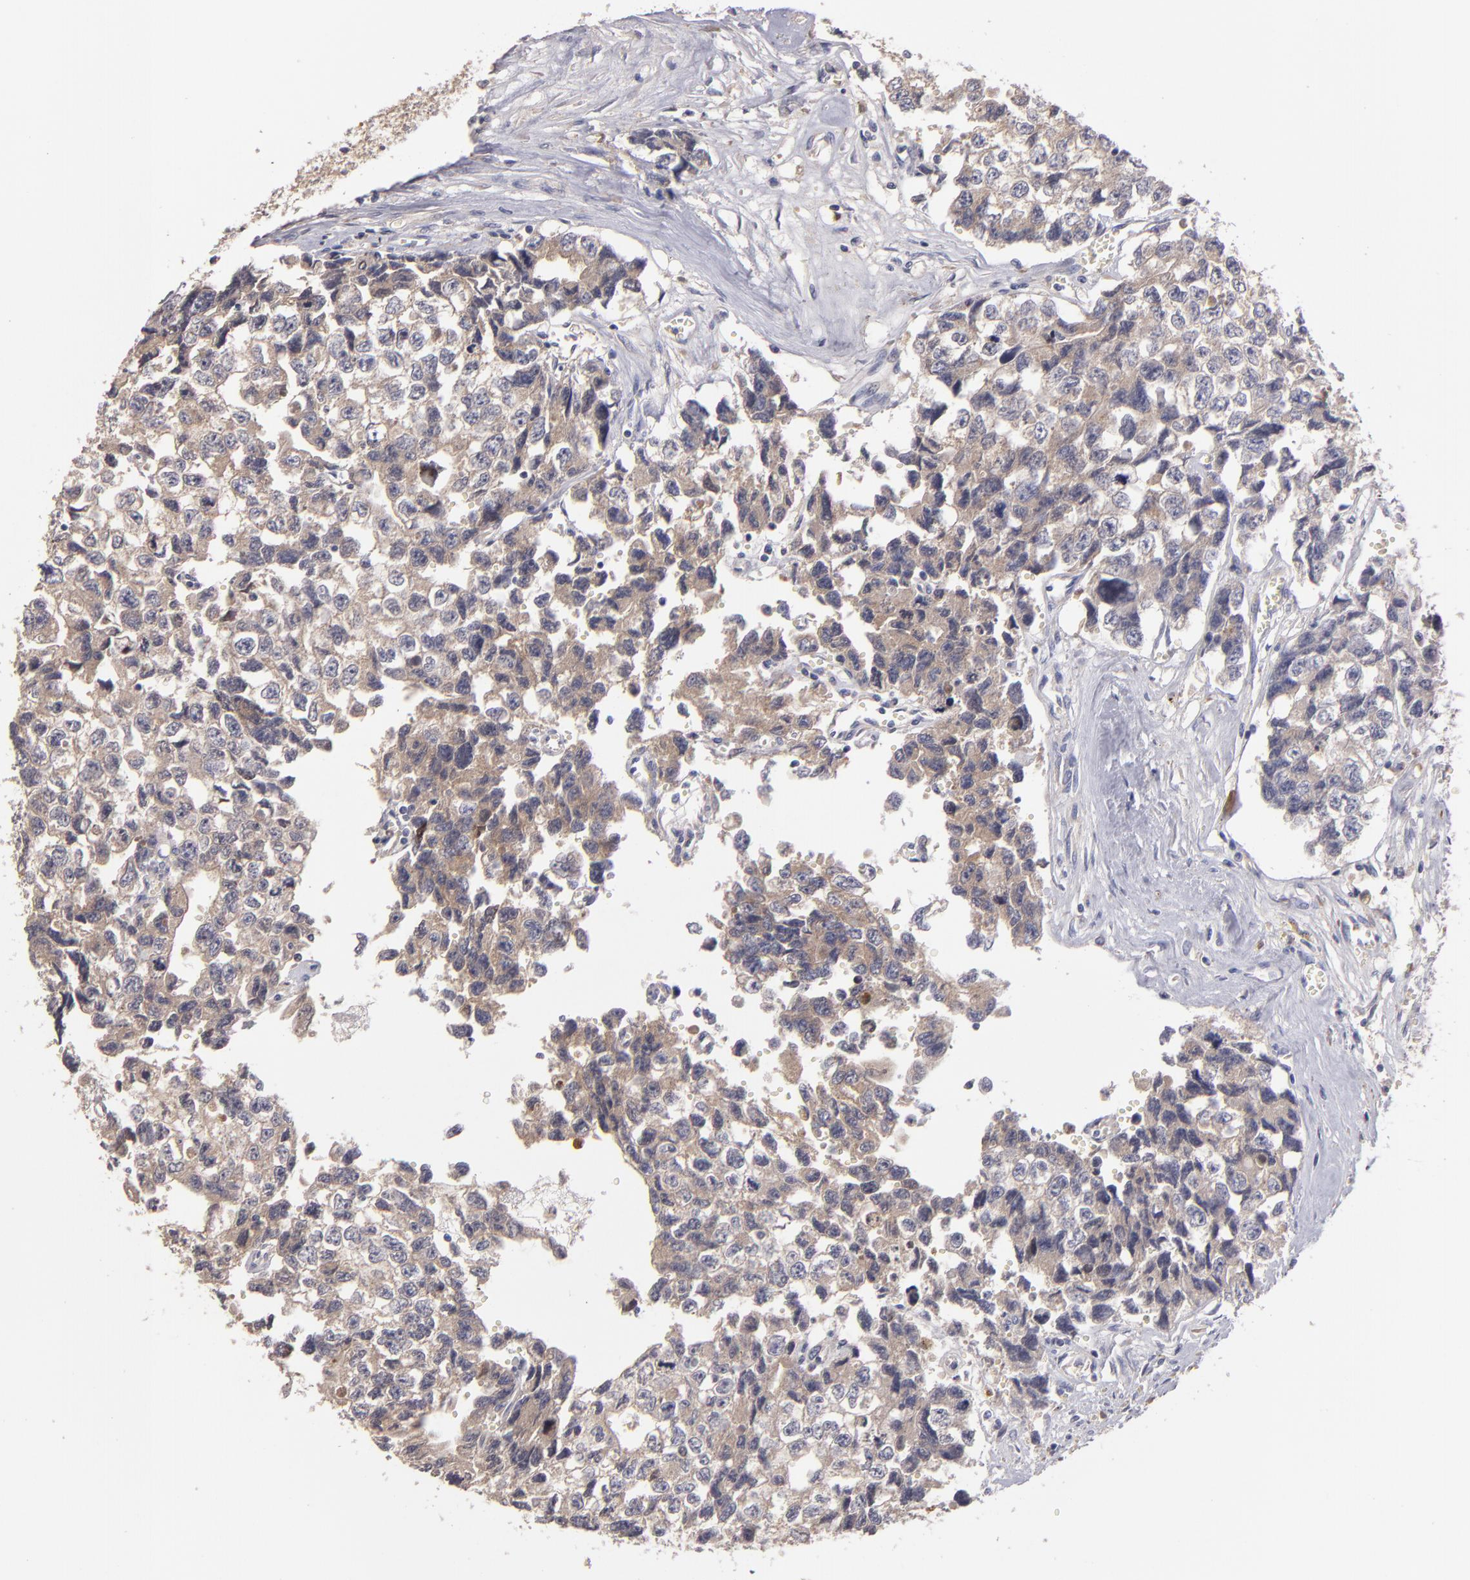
{"staining": {"intensity": "moderate", "quantity": "25%-75%", "location": "cytoplasmic/membranous"}, "tissue": "testis cancer", "cell_type": "Tumor cells", "image_type": "cancer", "snomed": [{"axis": "morphology", "description": "Carcinoma, Embryonal, NOS"}, {"axis": "topography", "description": "Testis"}], "caption": "An IHC photomicrograph of neoplastic tissue is shown. Protein staining in brown shows moderate cytoplasmic/membranous positivity in testis cancer within tumor cells.", "gene": "UPF3B", "patient": {"sex": "male", "age": 31}}